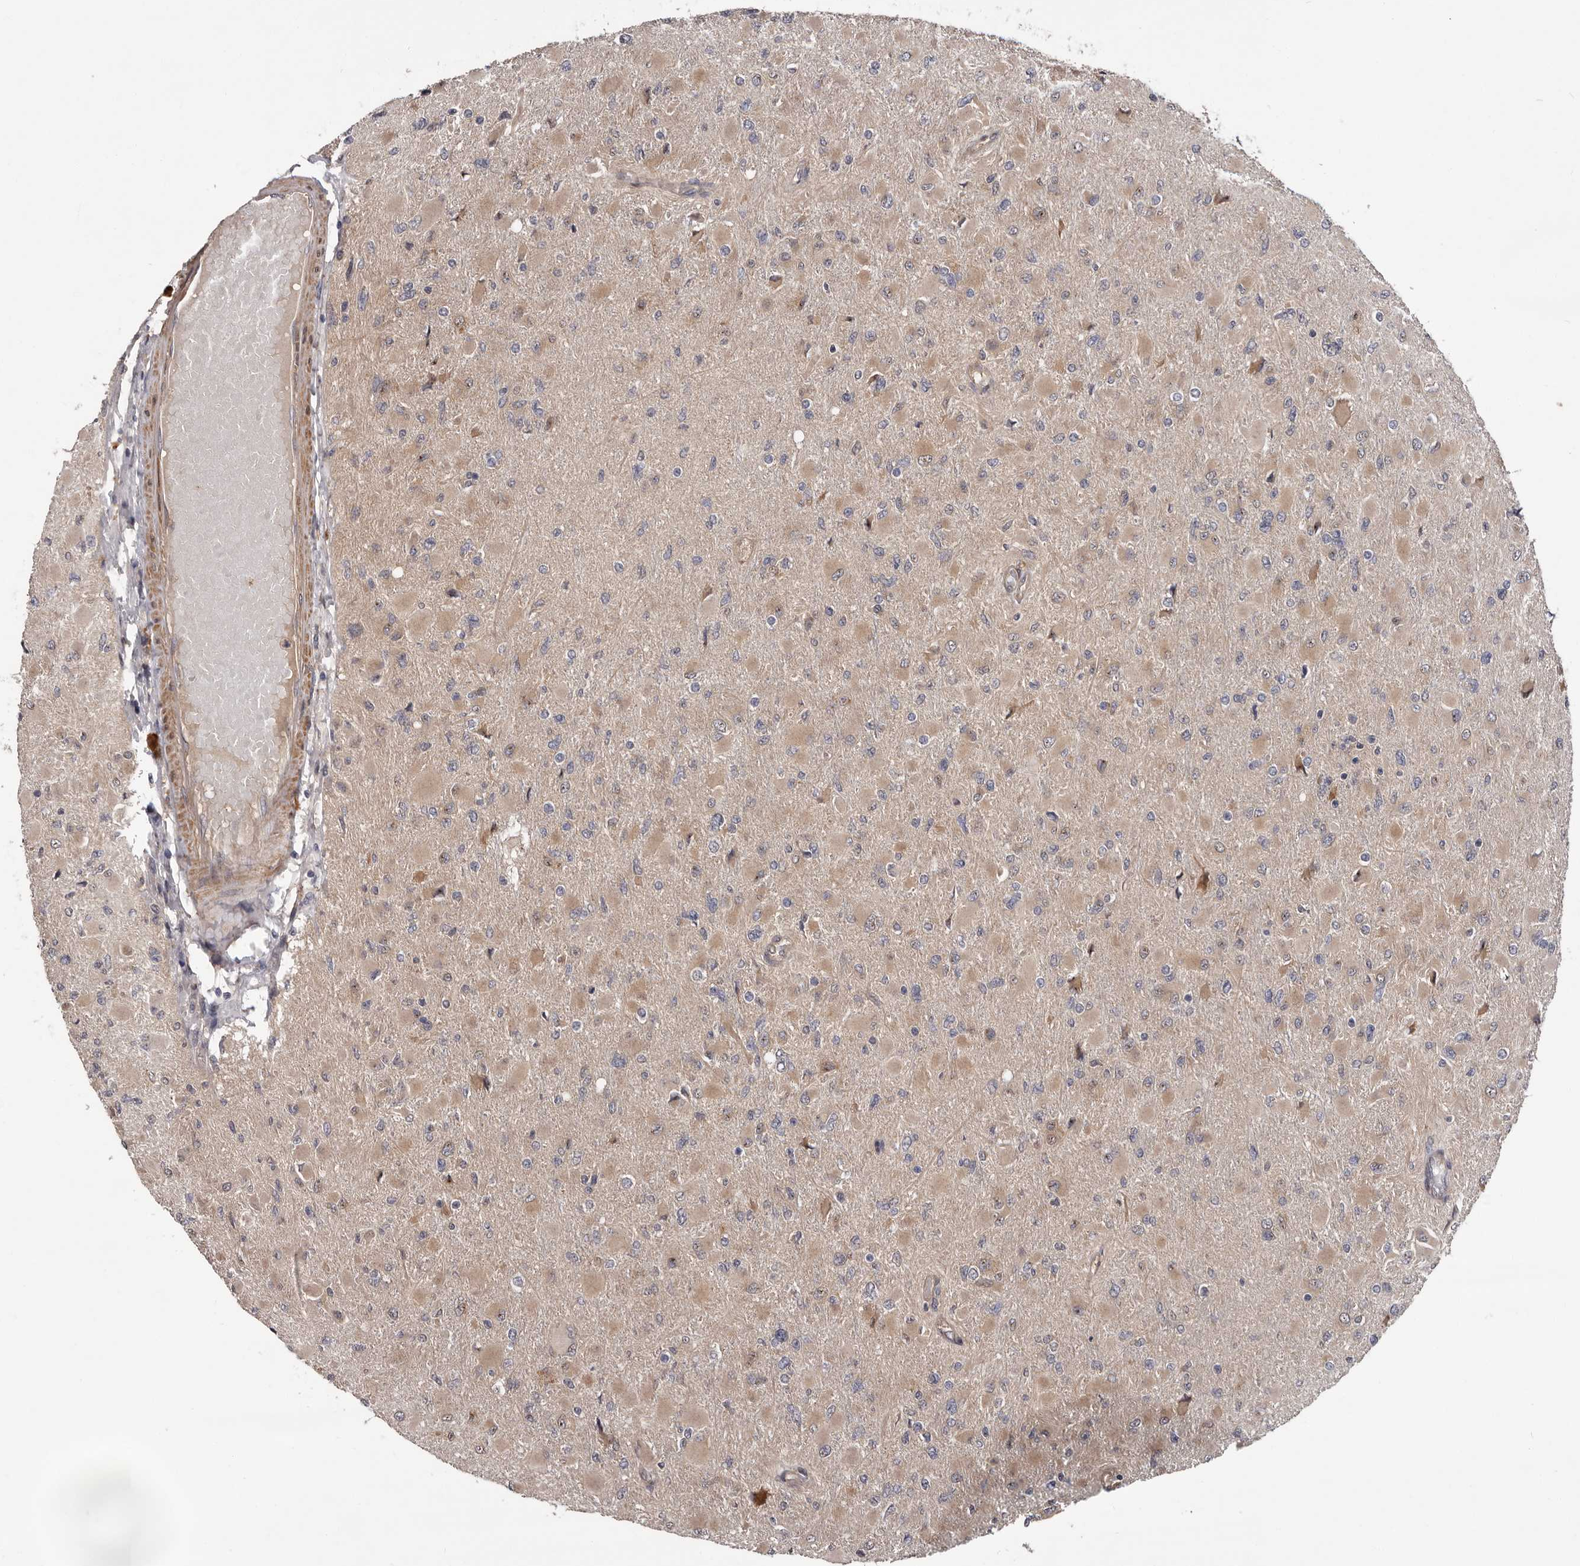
{"staining": {"intensity": "weak", "quantity": "25%-75%", "location": "cytoplasmic/membranous"}, "tissue": "glioma", "cell_type": "Tumor cells", "image_type": "cancer", "snomed": [{"axis": "morphology", "description": "Glioma, malignant, High grade"}, {"axis": "topography", "description": "Cerebral cortex"}], "caption": "The immunohistochemical stain shows weak cytoplasmic/membranous positivity in tumor cells of glioma tissue.", "gene": "PRKD1", "patient": {"sex": "female", "age": 36}}